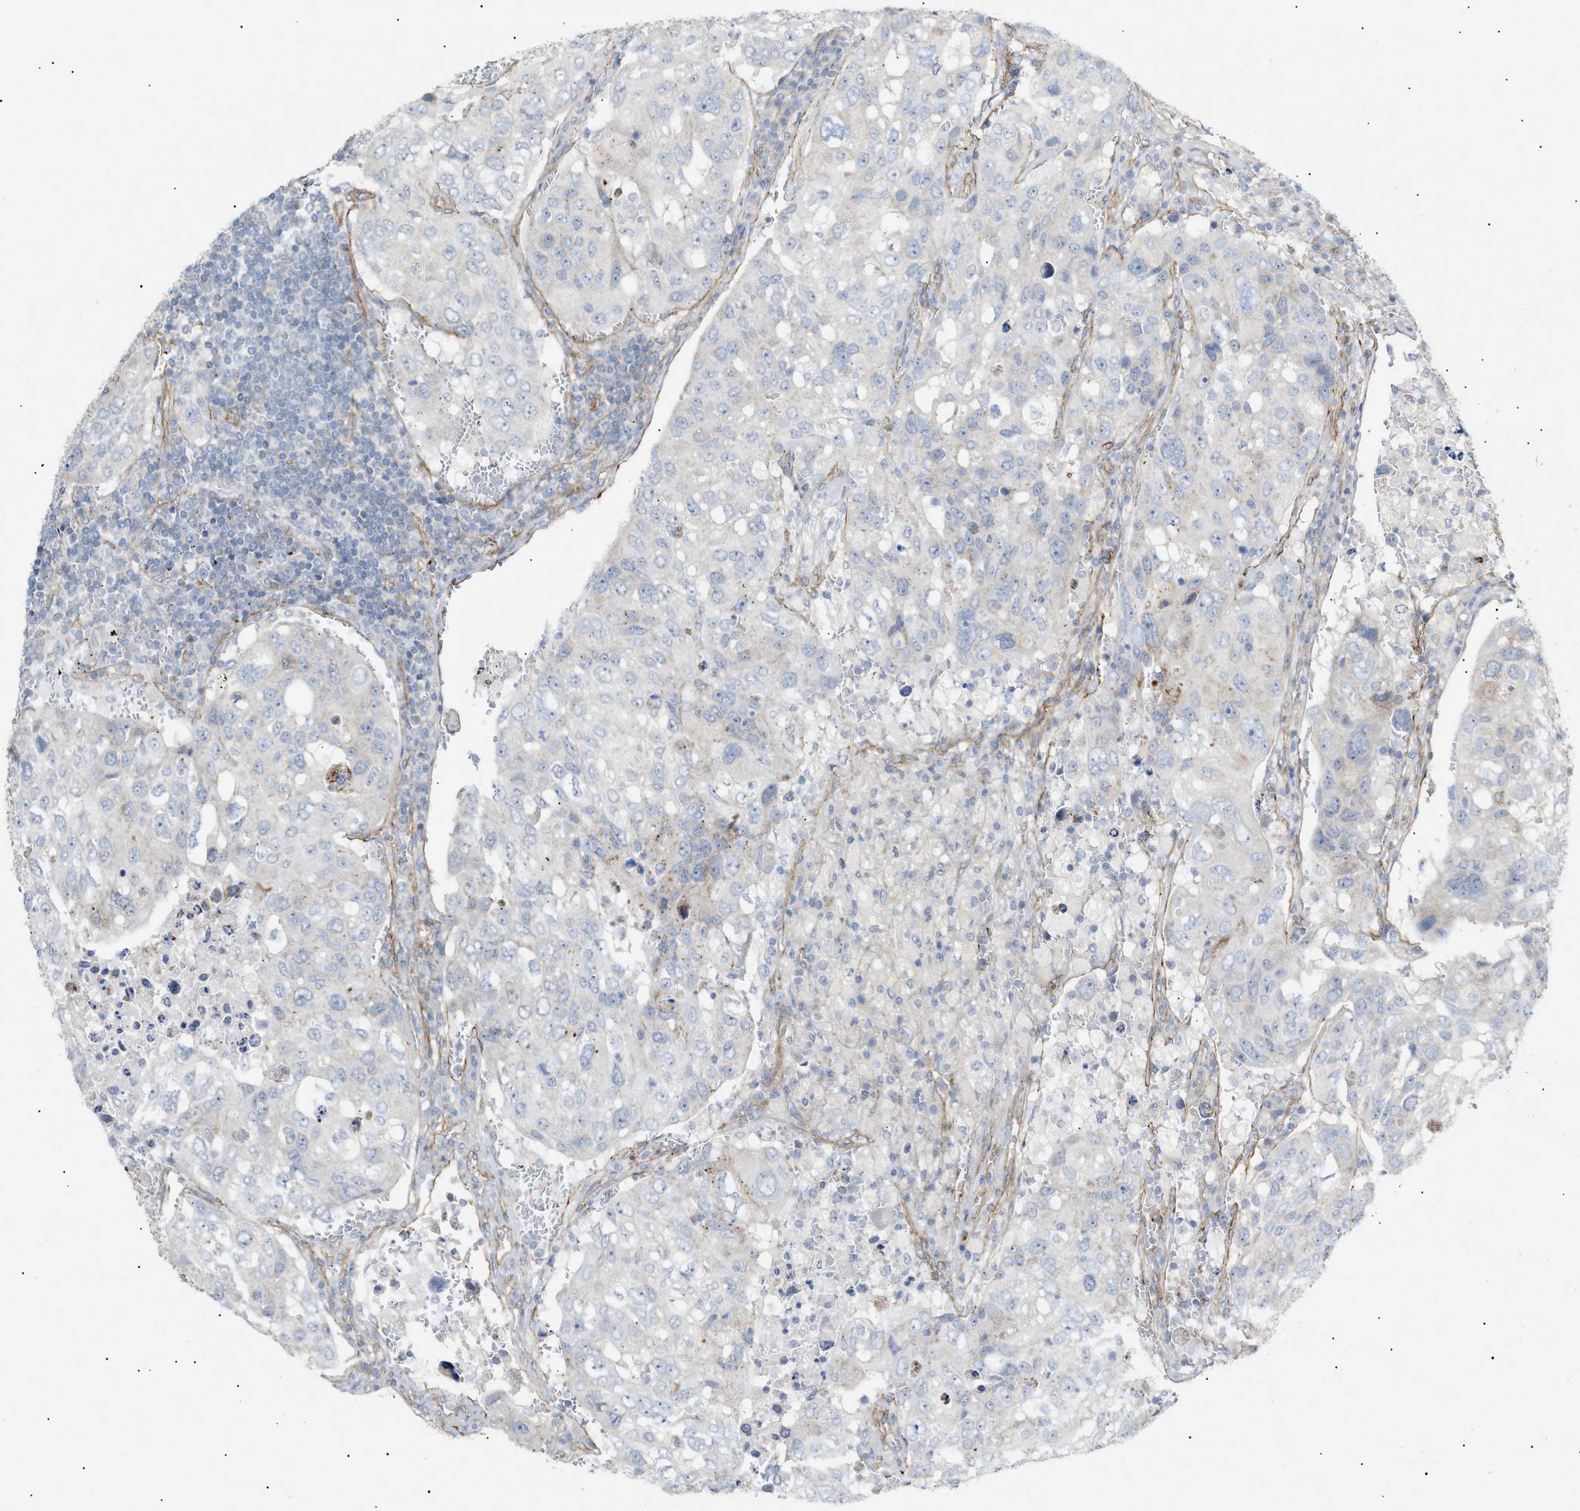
{"staining": {"intensity": "negative", "quantity": "none", "location": "none"}, "tissue": "urothelial cancer", "cell_type": "Tumor cells", "image_type": "cancer", "snomed": [{"axis": "morphology", "description": "Urothelial carcinoma, High grade"}, {"axis": "topography", "description": "Lymph node"}, {"axis": "topography", "description": "Urinary bladder"}], "caption": "High power microscopy micrograph of an immunohistochemistry image of urothelial carcinoma (high-grade), revealing no significant positivity in tumor cells.", "gene": "ZFHX2", "patient": {"sex": "male", "age": 51}}